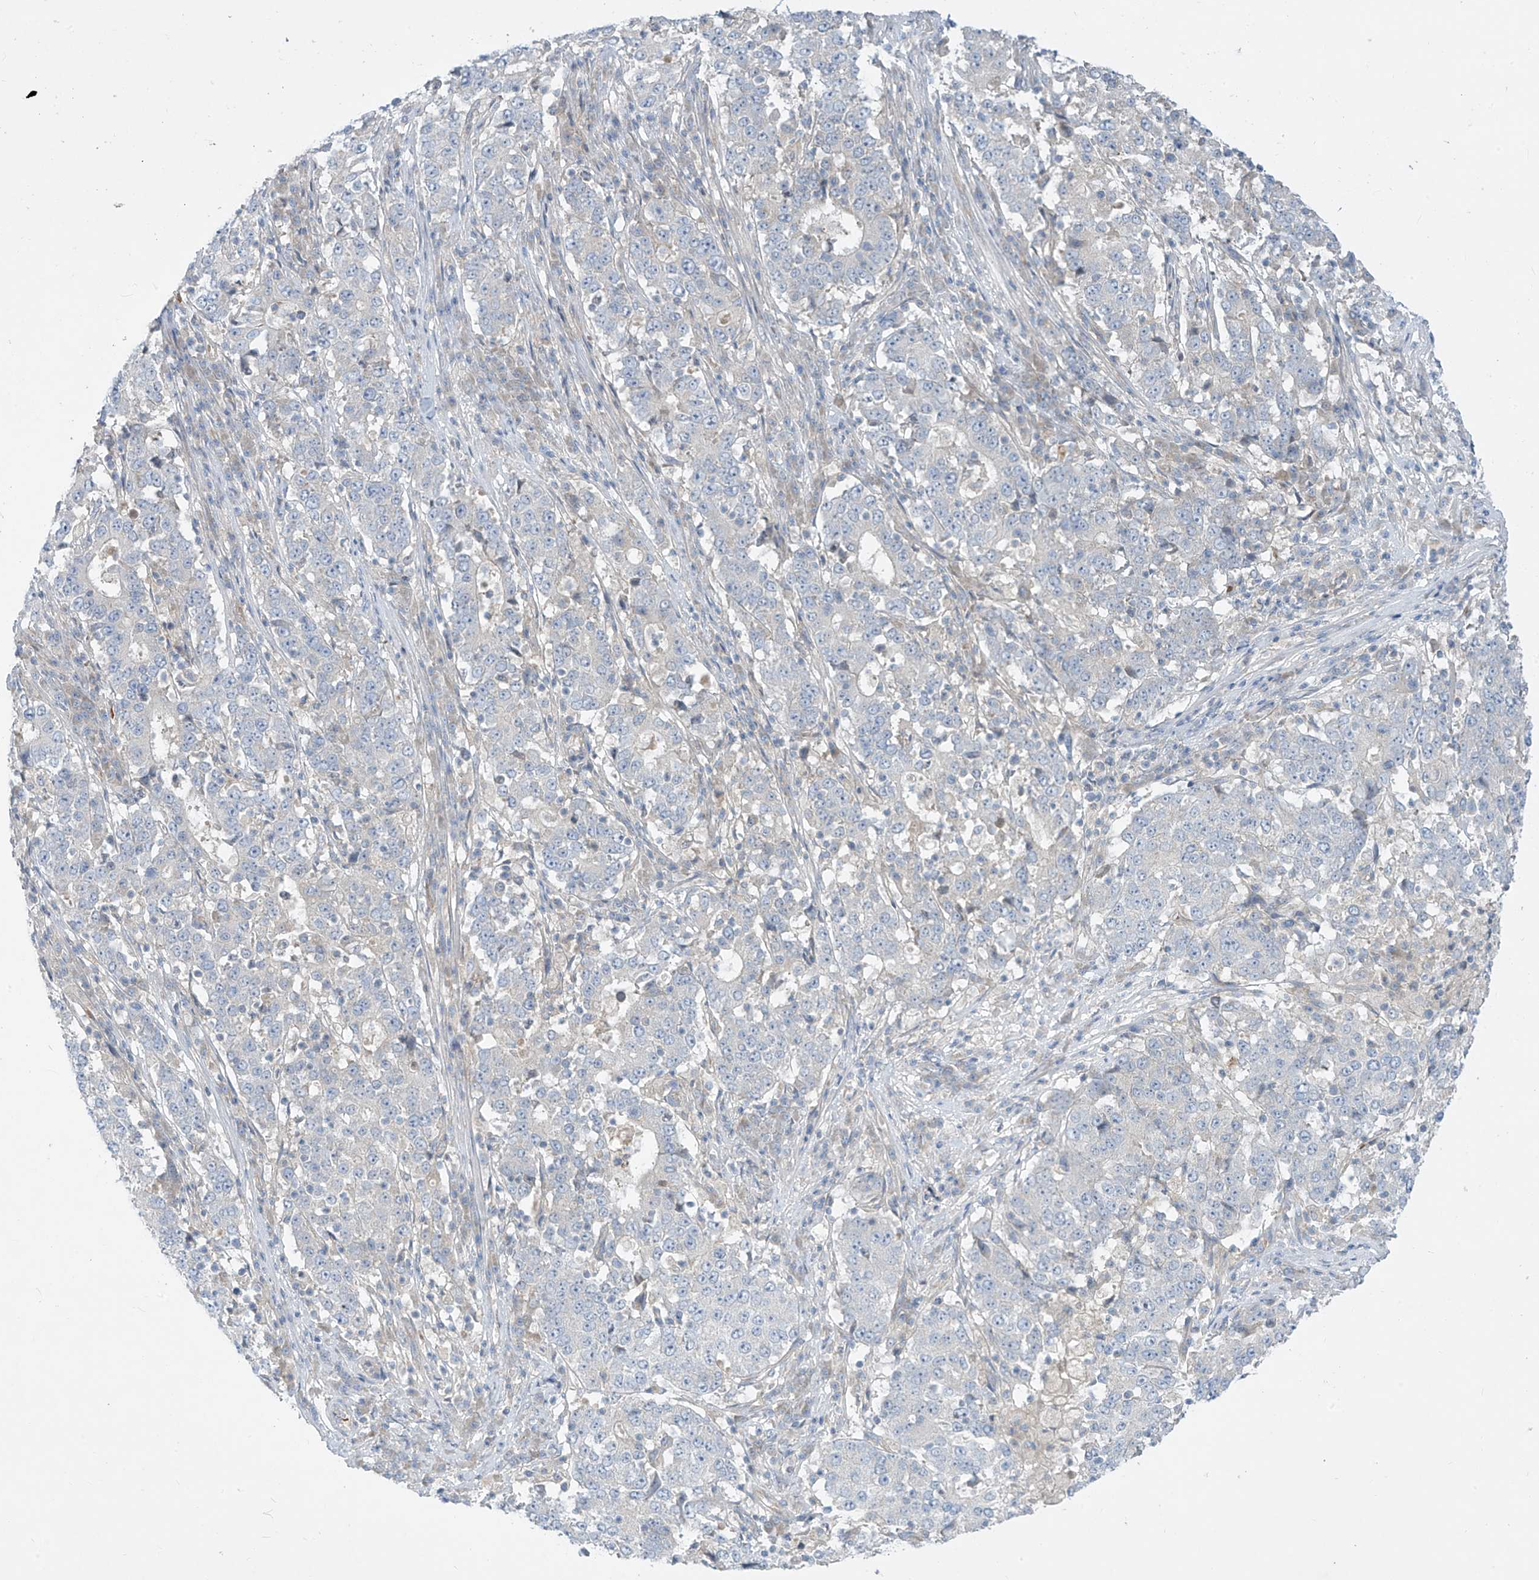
{"staining": {"intensity": "negative", "quantity": "none", "location": "none"}, "tissue": "stomach cancer", "cell_type": "Tumor cells", "image_type": "cancer", "snomed": [{"axis": "morphology", "description": "Adenocarcinoma, NOS"}, {"axis": "topography", "description": "Stomach"}], "caption": "Protein analysis of stomach cancer (adenocarcinoma) displays no significant positivity in tumor cells. (DAB immunohistochemistry with hematoxylin counter stain).", "gene": "DGKQ", "patient": {"sex": "male", "age": 59}}